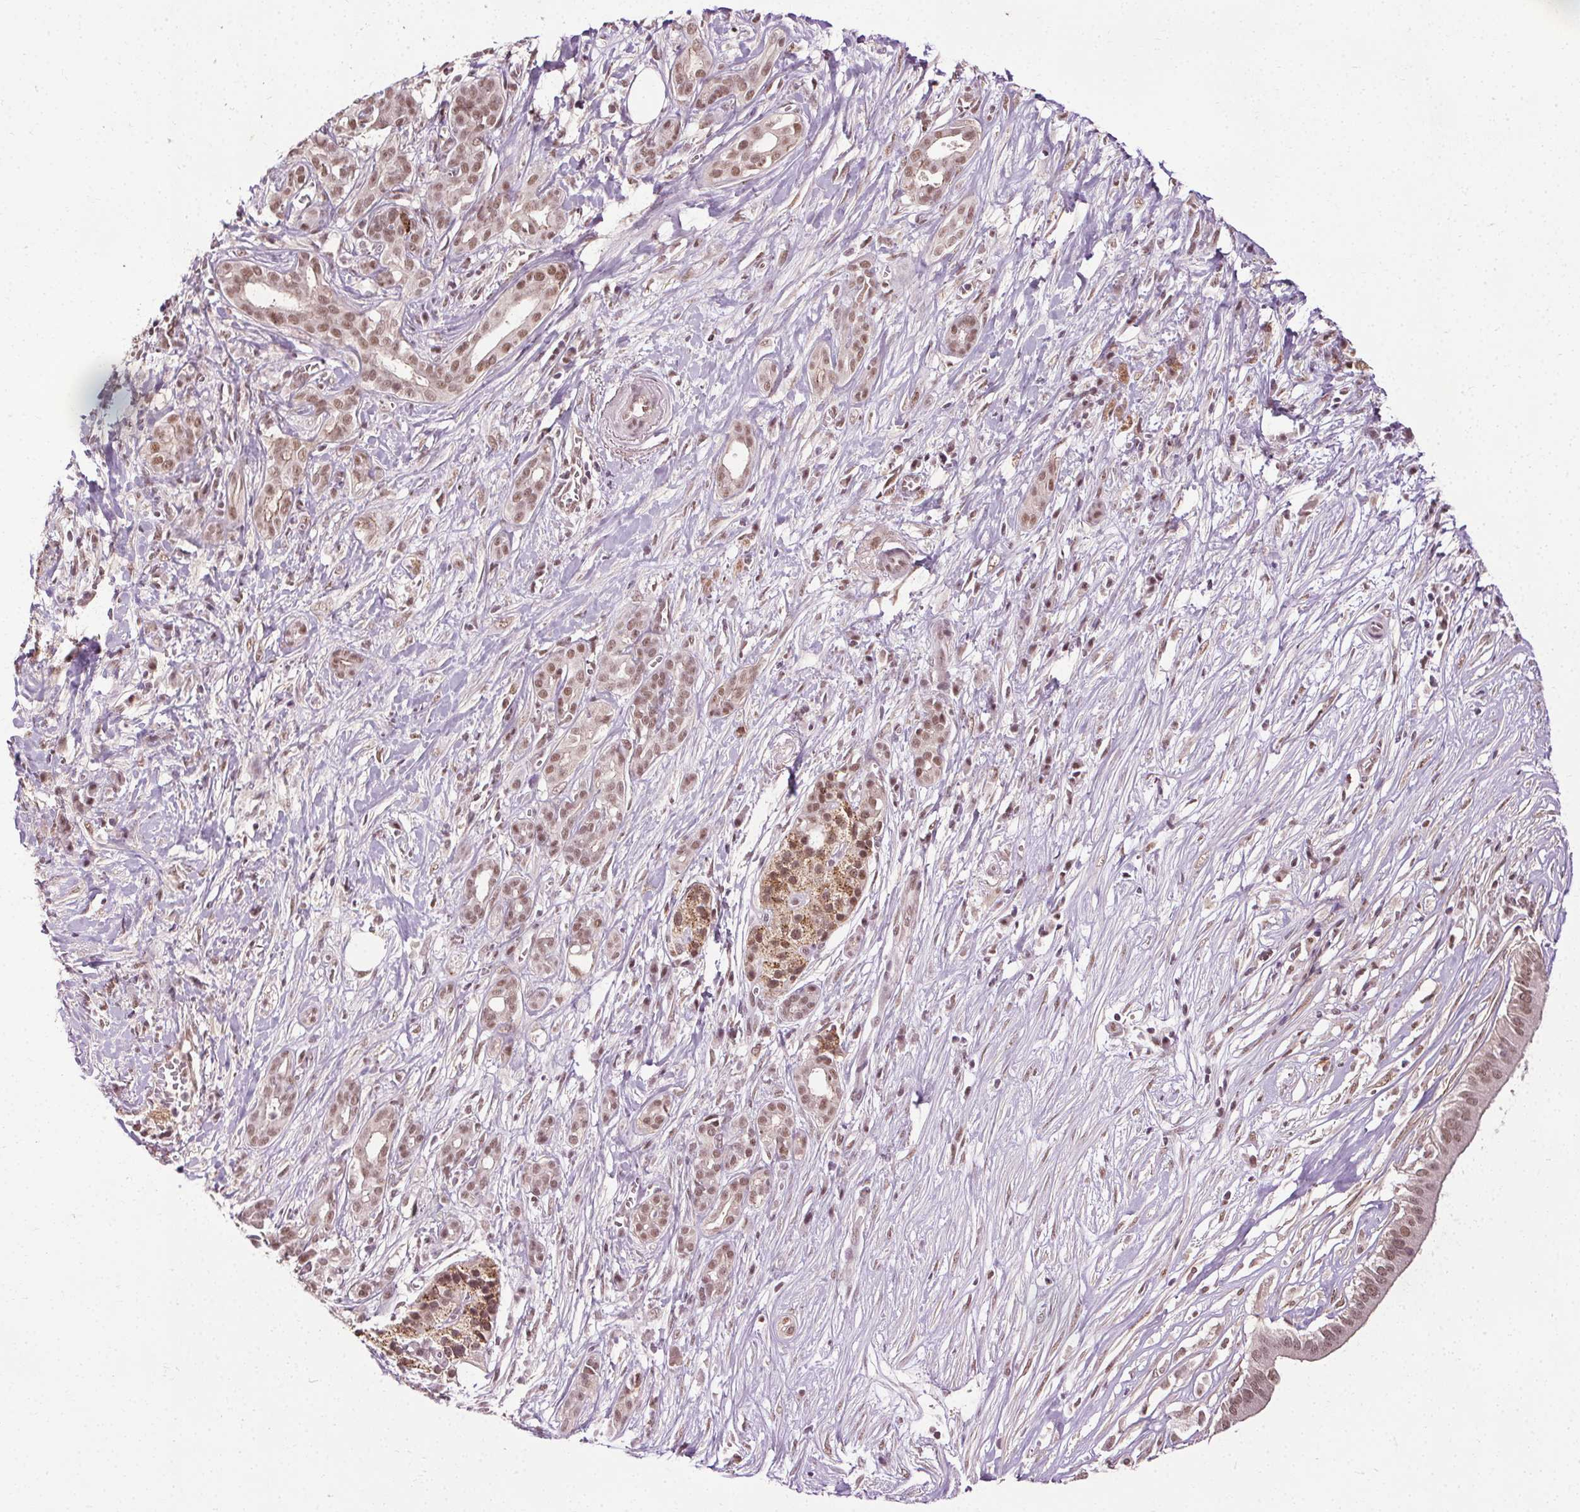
{"staining": {"intensity": "moderate", "quantity": ">75%", "location": "nuclear"}, "tissue": "pancreatic cancer", "cell_type": "Tumor cells", "image_type": "cancer", "snomed": [{"axis": "morphology", "description": "Adenocarcinoma, NOS"}, {"axis": "topography", "description": "Pancreas"}], "caption": "Pancreatic cancer (adenocarcinoma) stained with a brown dye shows moderate nuclear positive staining in about >75% of tumor cells.", "gene": "MED6", "patient": {"sex": "male", "age": 61}}